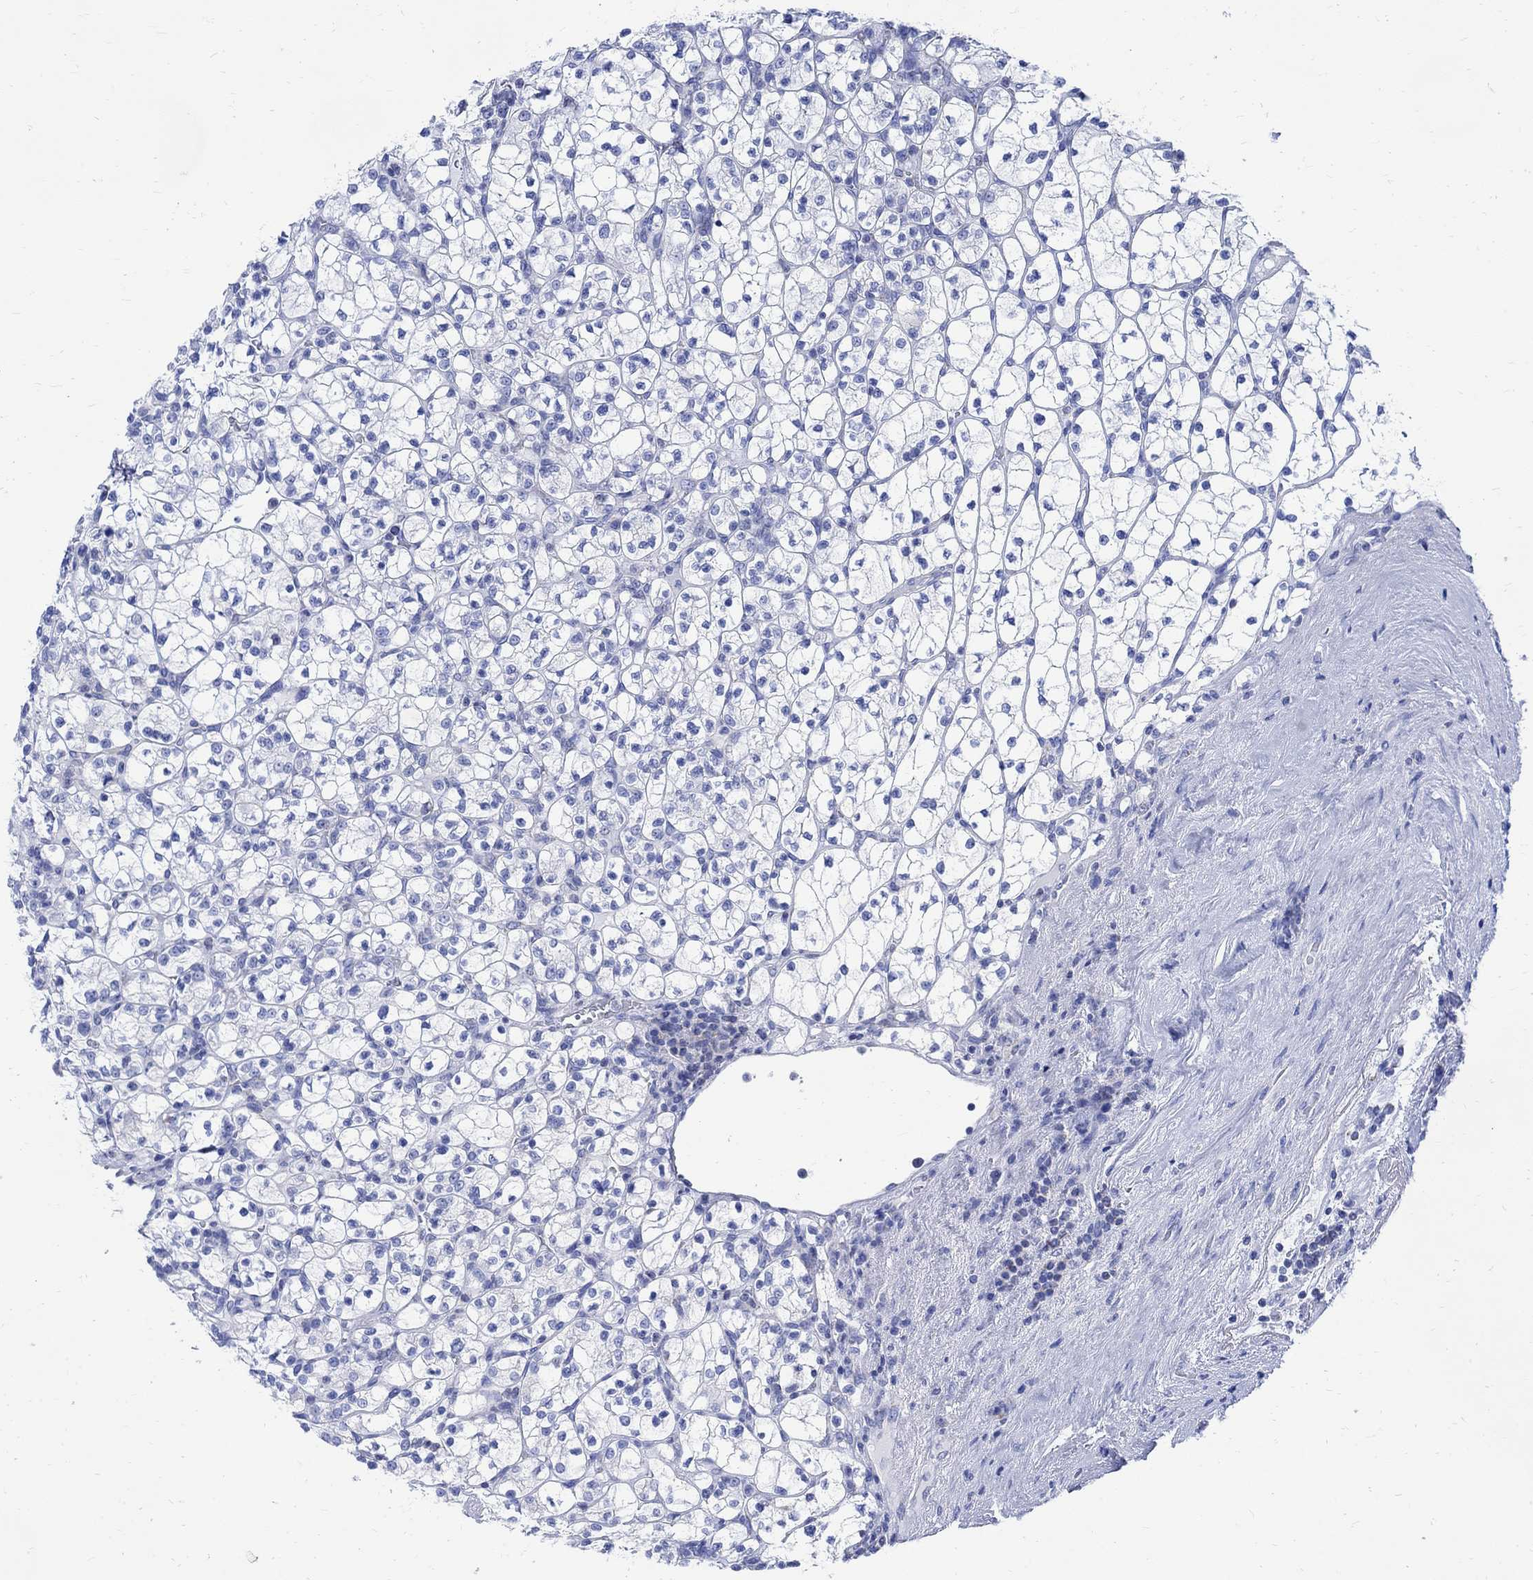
{"staining": {"intensity": "negative", "quantity": "none", "location": "none"}, "tissue": "renal cancer", "cell_type": "Tumor cells", "image_type": "cancer", "snomed": [{"axis": "morphology", "description": "Adenocarcinoma, NOS"}, {"axis": "topography", "description": "Kidney"}], "caption": "A histopathology image of human adenocarcinoma (renal) is negative for staining in tumor cells.", "gene": "CPLX2", "patient": {"sex": "female", "age": 89}}